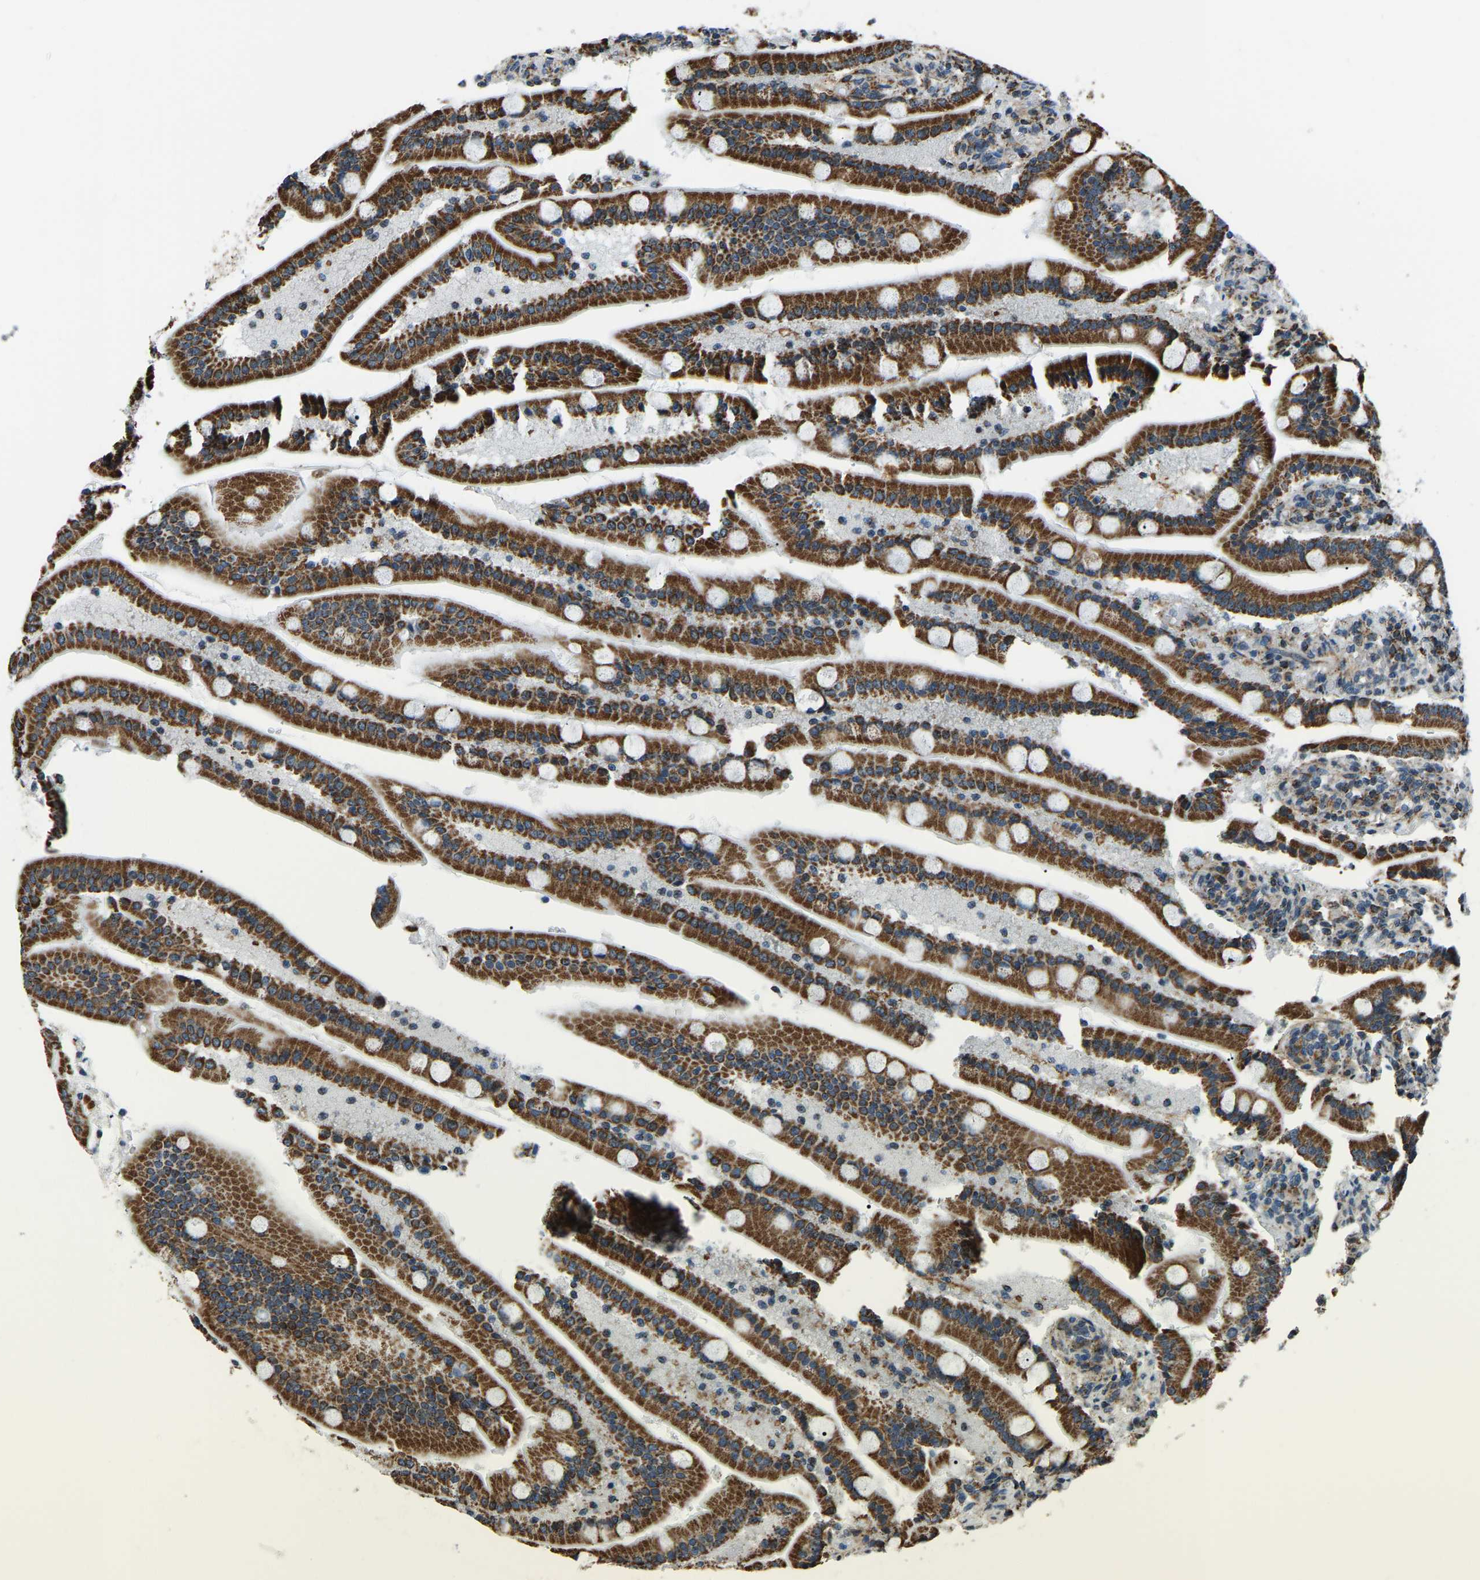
{"staining": {"intensity": "strong", "quantity": ">75%", "location": "cytoplasmic/membranous"}, "tissue": "duodenum", "cell_type": "Glandular cells", "image_type": "normal", "snomed": [{"axis": "morphology", "description": "Normal tissue, NOS"}, {"axis": "topography", "description": "Duodenum"}], "caption": "Duodenum stained with IHC reveals strong cytoplasmic/membranous expression in about >75% of glandular cells.", "gene": "RBM33", "patient": {"sex": "male", "age": 54}}